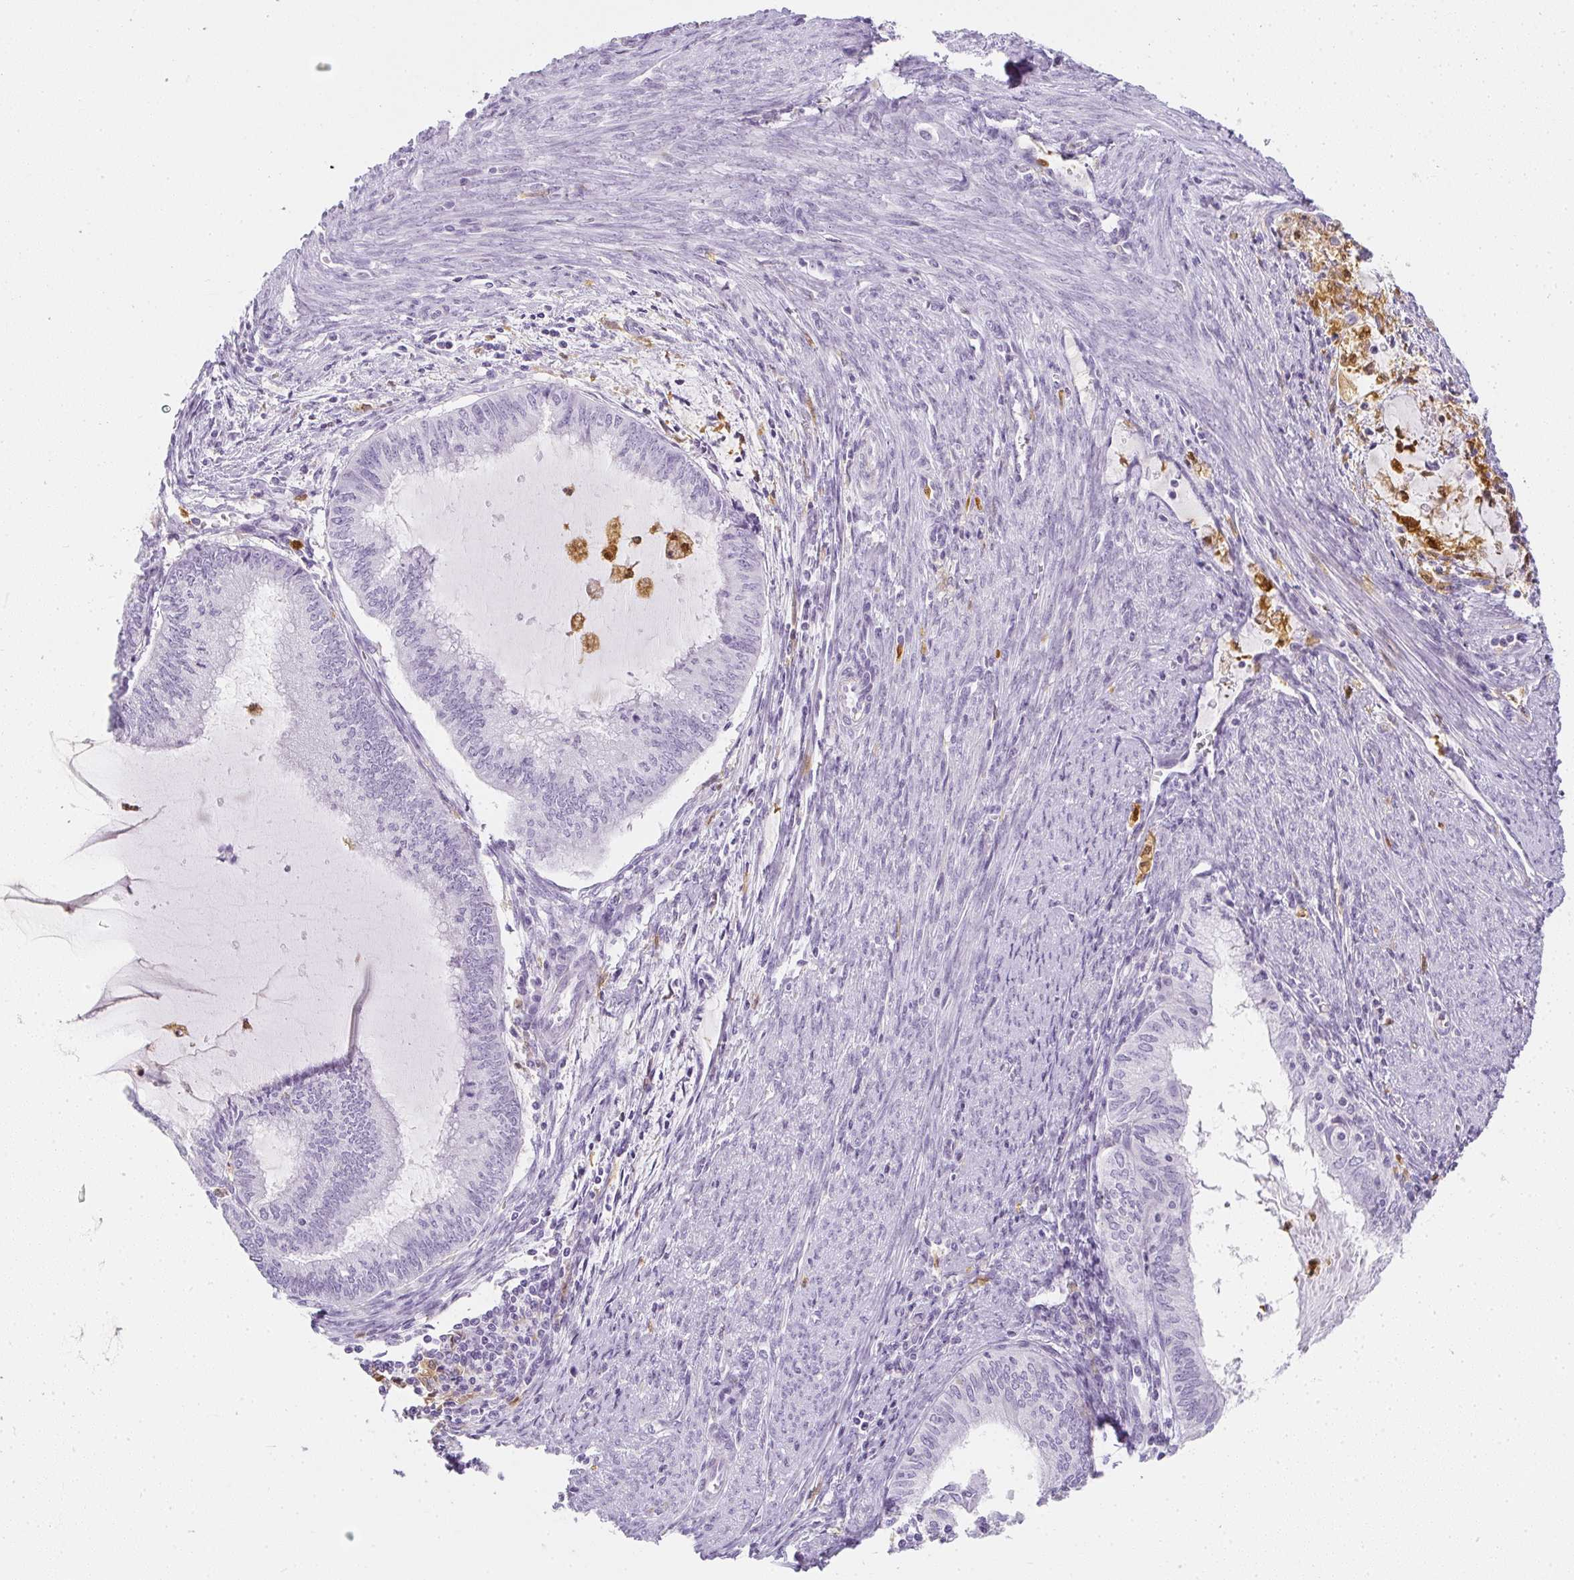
{"staining": {"intensity": "negative", "quantity": "none", "location": "none"}, "tissue": "endometrial cancer", "cell_type": "Tumor cells", "image_type": "cancer", "snomed": [{"axis": "morphology", "description": "Adenocarcinoma, NOS"}, {"axis": "topography", "description": "Endometrium"}], "caption": "Immunohistochemistry (IHC) image of endometrial cancer stained for a protein (brown), which displays no positivity in tumor cells. Nuclei are stained in blue.", "gene": "HK3", "patient": {"sex": "female", "age": 79}}